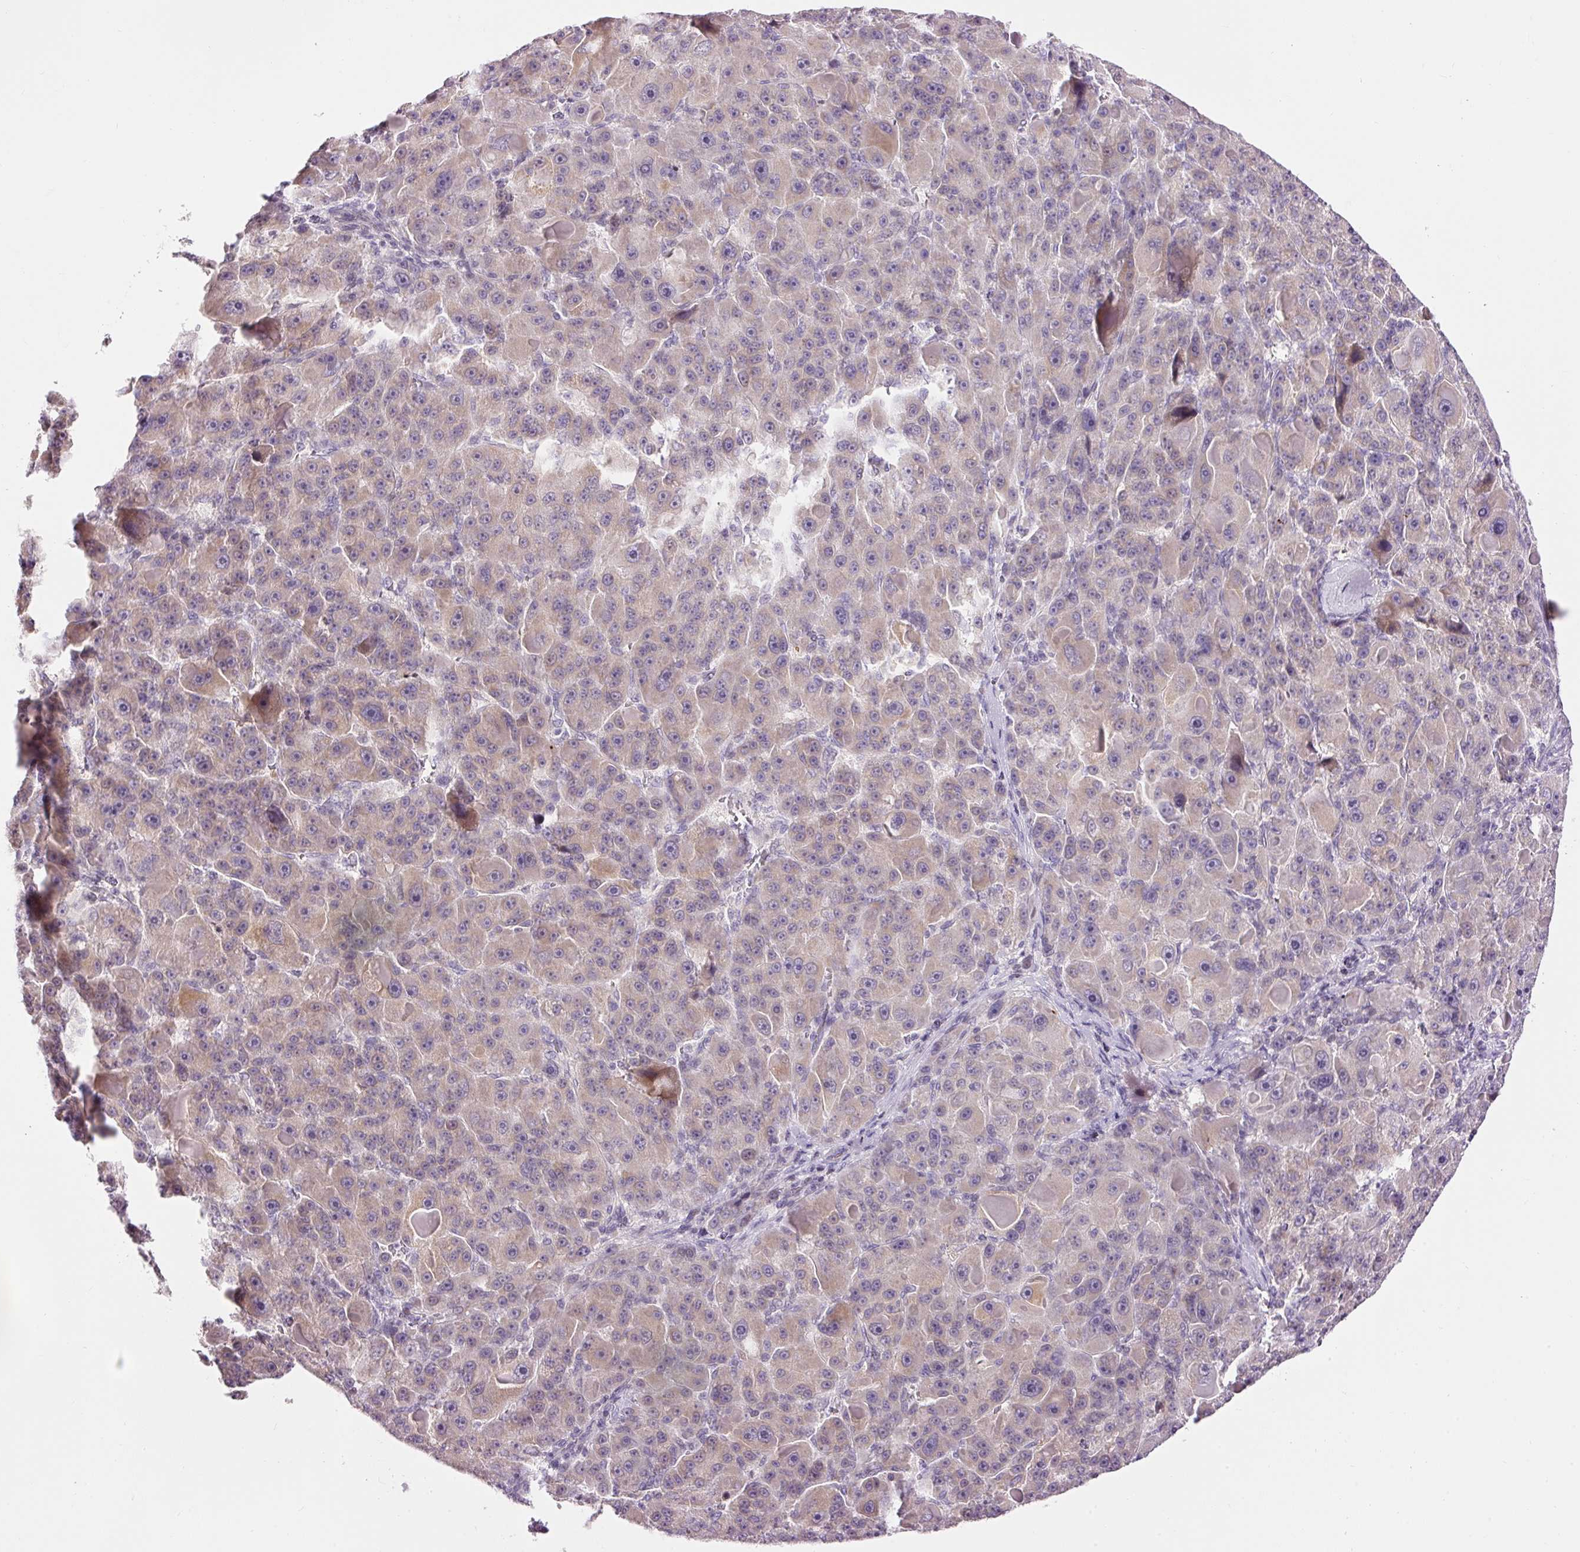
{"staining": {"intensity": "weak", "quantity": "<25%", "location": "cytoplasmic/membranous"}, "tissue": "liver cancer", "cell_type": "Tumor cells", "image_type": "cancer", "snomed": [{"axis": "morphology", "description": "Carcinoma, Hepatocellular, NOS"}, {"axis": "topography", "description": "Liver"}], "caption": "This is an immunohistochemistry (IHC) histopathology image of liver hepatocellular carcinoma. There is no expression in tumor cells.", "gene": "ABHD11", "patient": {"sex": "male", "age": 76}}